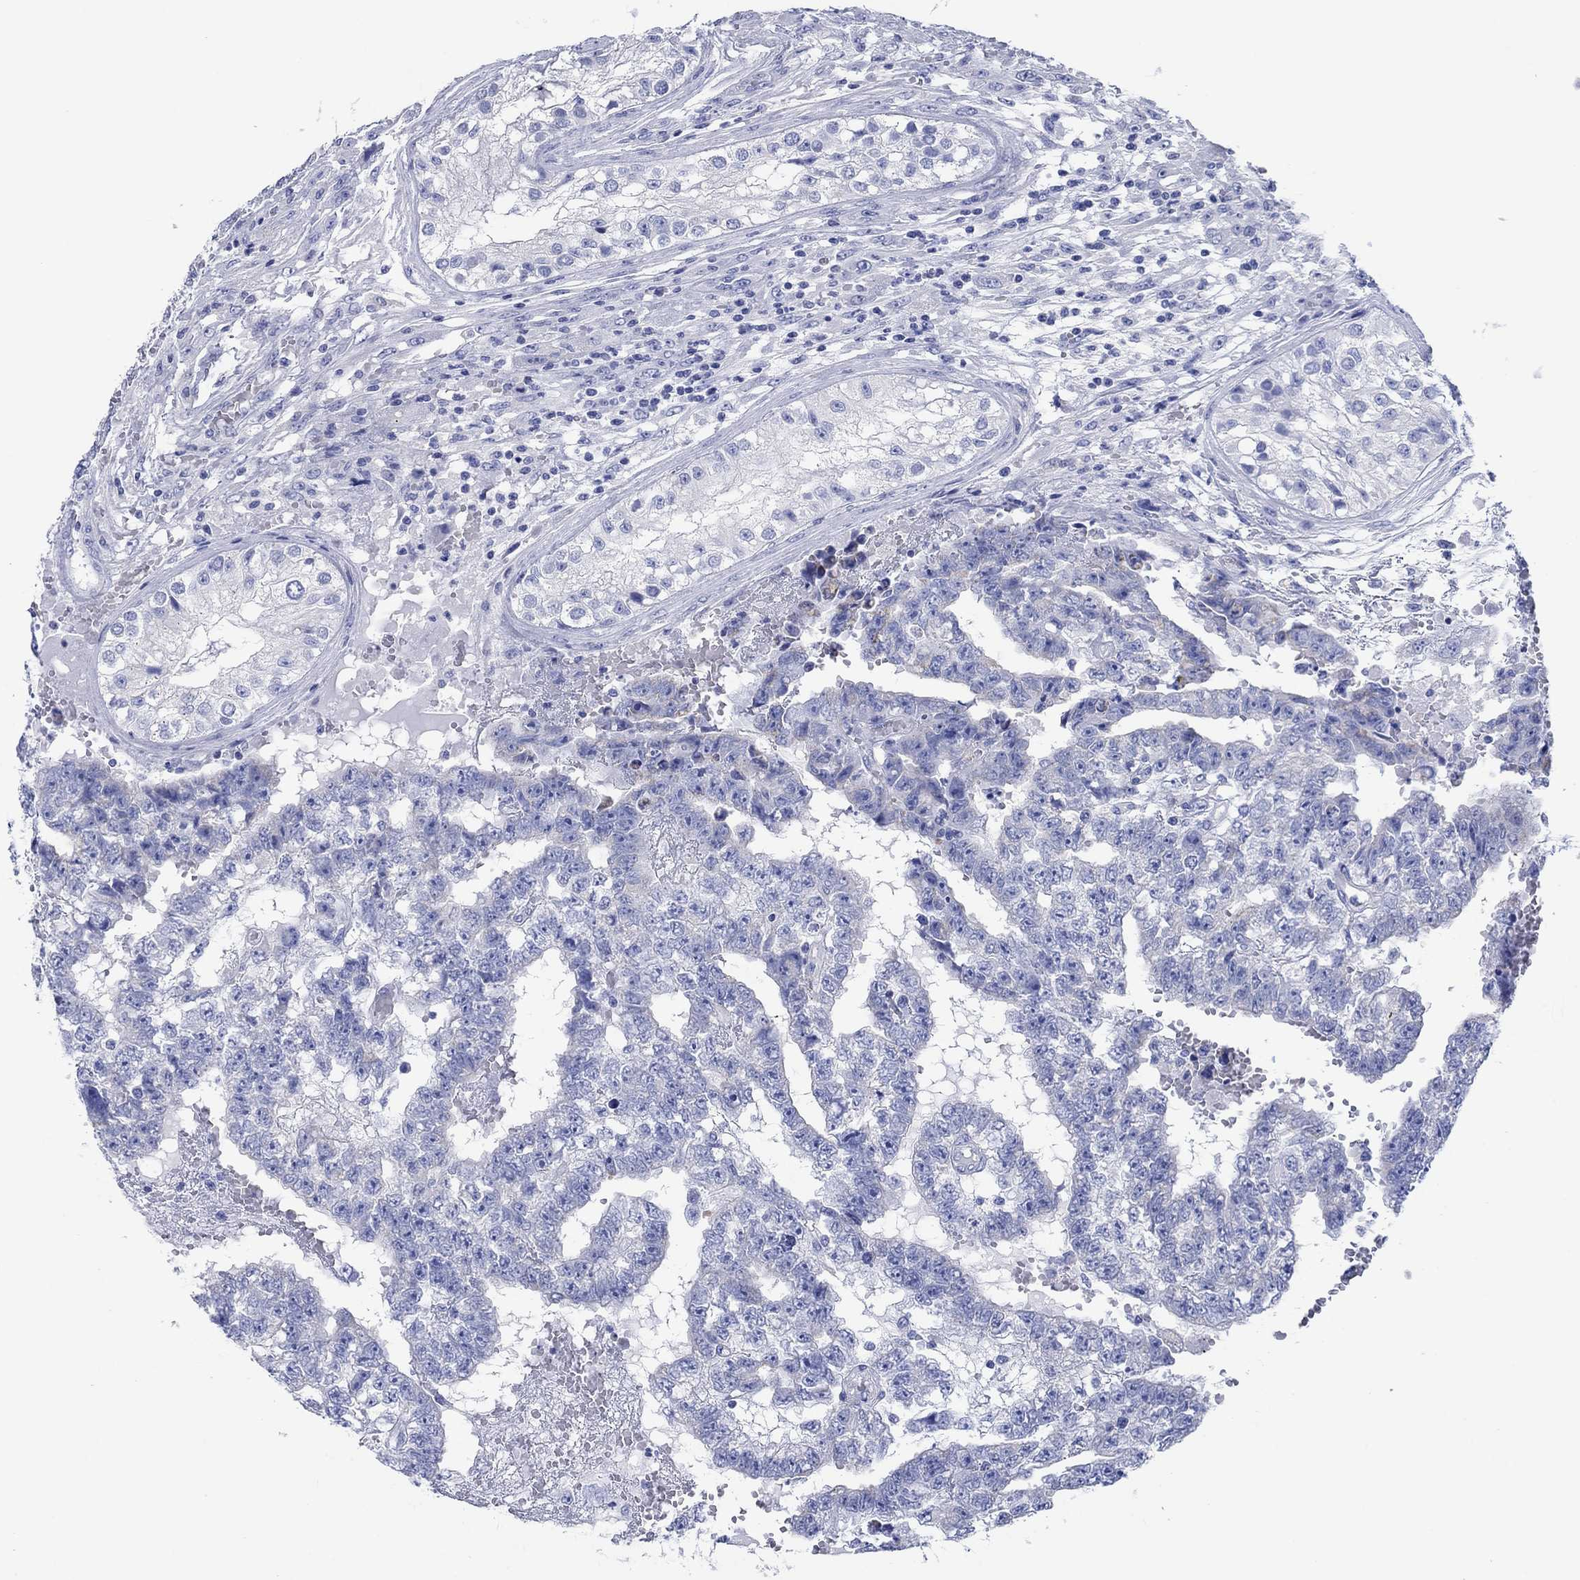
{"staining": {"intensity": "negative", "quantity": "none", "location": "none"}, "tissue": "testis cancer", "cell_type": "Tumor cells", "image_type": "cancer", "snomed": [{"axis": "morphology", "description": "Carcinoma, Embryonal, NOS"}, {"axis": "topography", "description": "Testis"}], "caption": "This is an immunohistochemistry image of human testis embryonal carcinoma. There is no positivity in tumor cells.", "gene": "HCRT", "patient": {"sex": "male", "age": 25}}